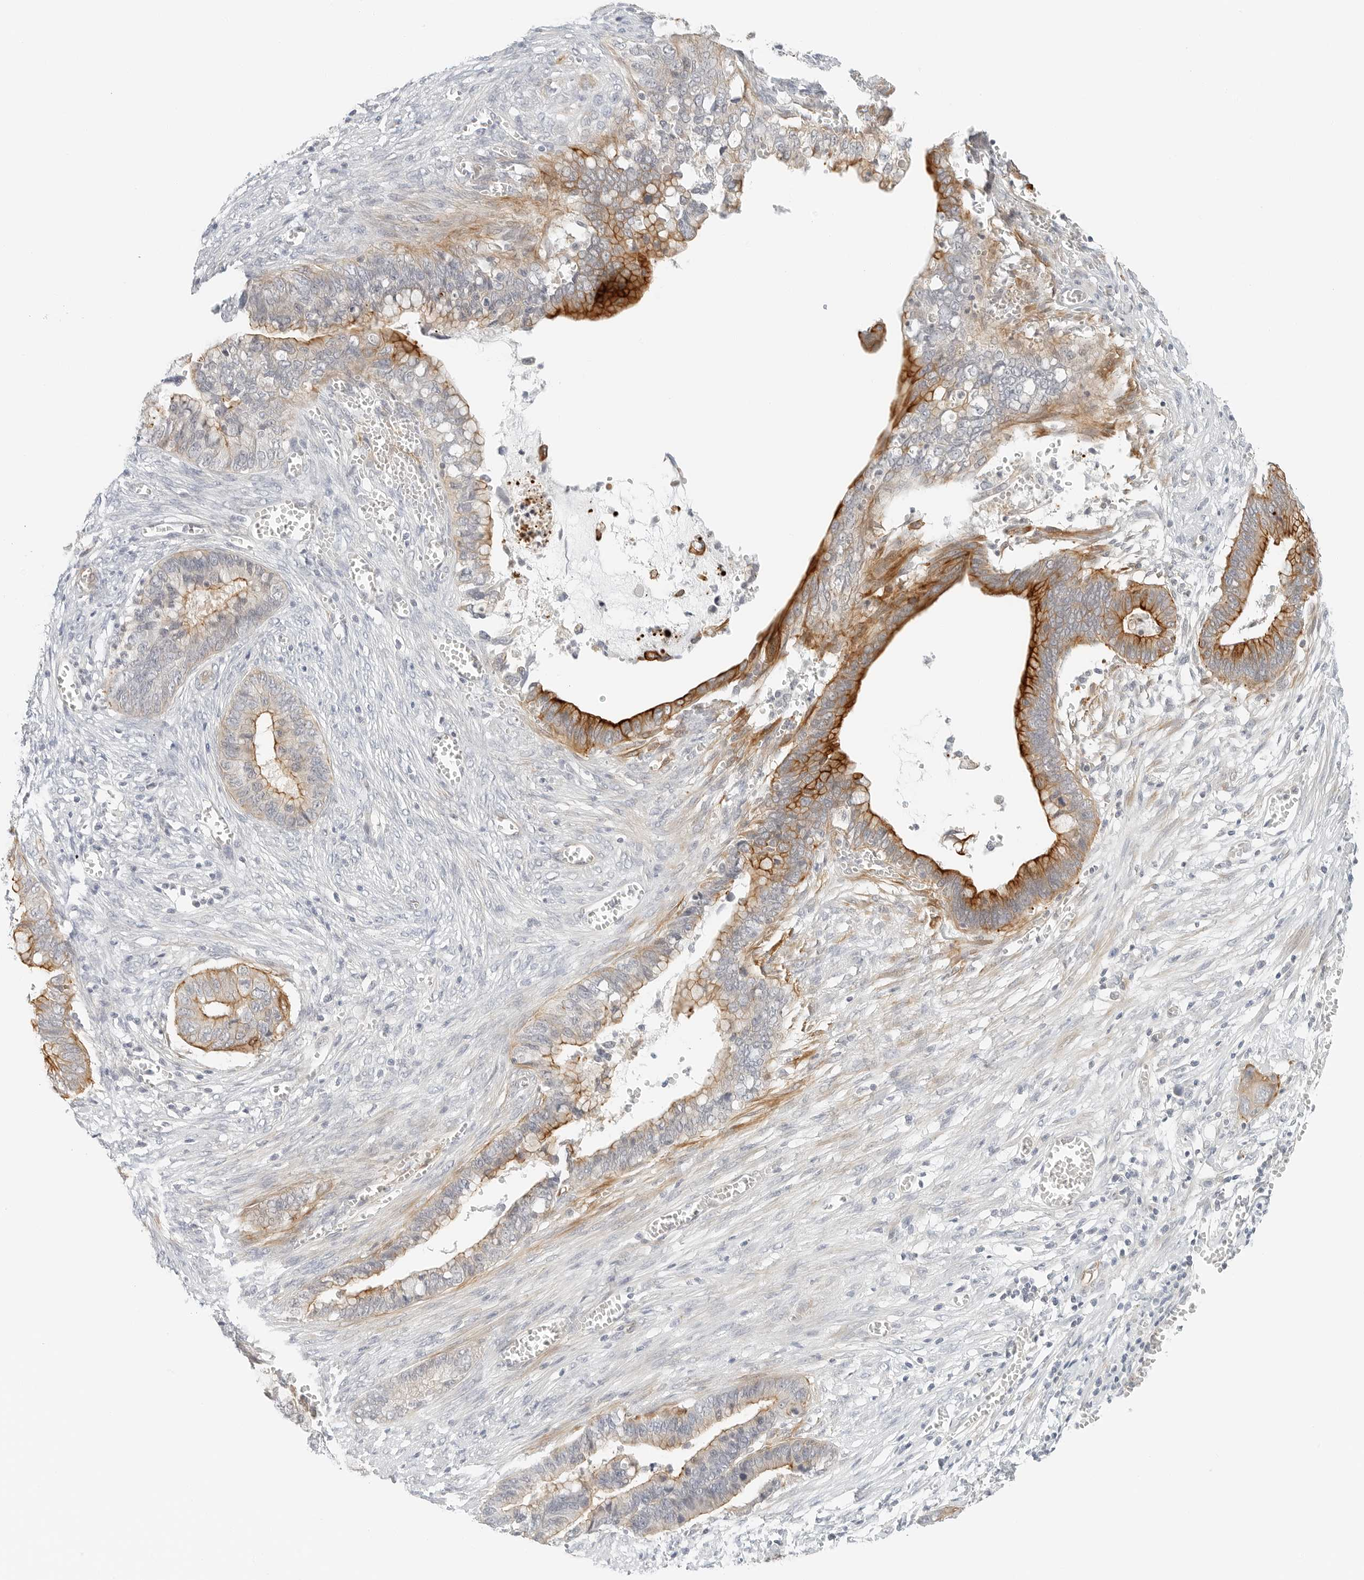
{"staining": {"intensity": "strong", "quantity": ">75%", "location": "cytoplasmic/membranous"}, "tissue": "cervical cancer", "cell_type": "Tumor cells", "image_type": "cancer", "snomed": [{"axis": "morphology", "description": "Adenocarcinoma, NOS"}, {"axis": "topography", "description": "Cervix"}], "caption": "Immunohistochemistry of cervical cancer (adenocarcinoma) demonstrates high levels of strong cytoplasmic/membranous positivity in about >75% of tumor cells.", "gene": "IQCC", "patient": {"sex": "female", "age": 44}}